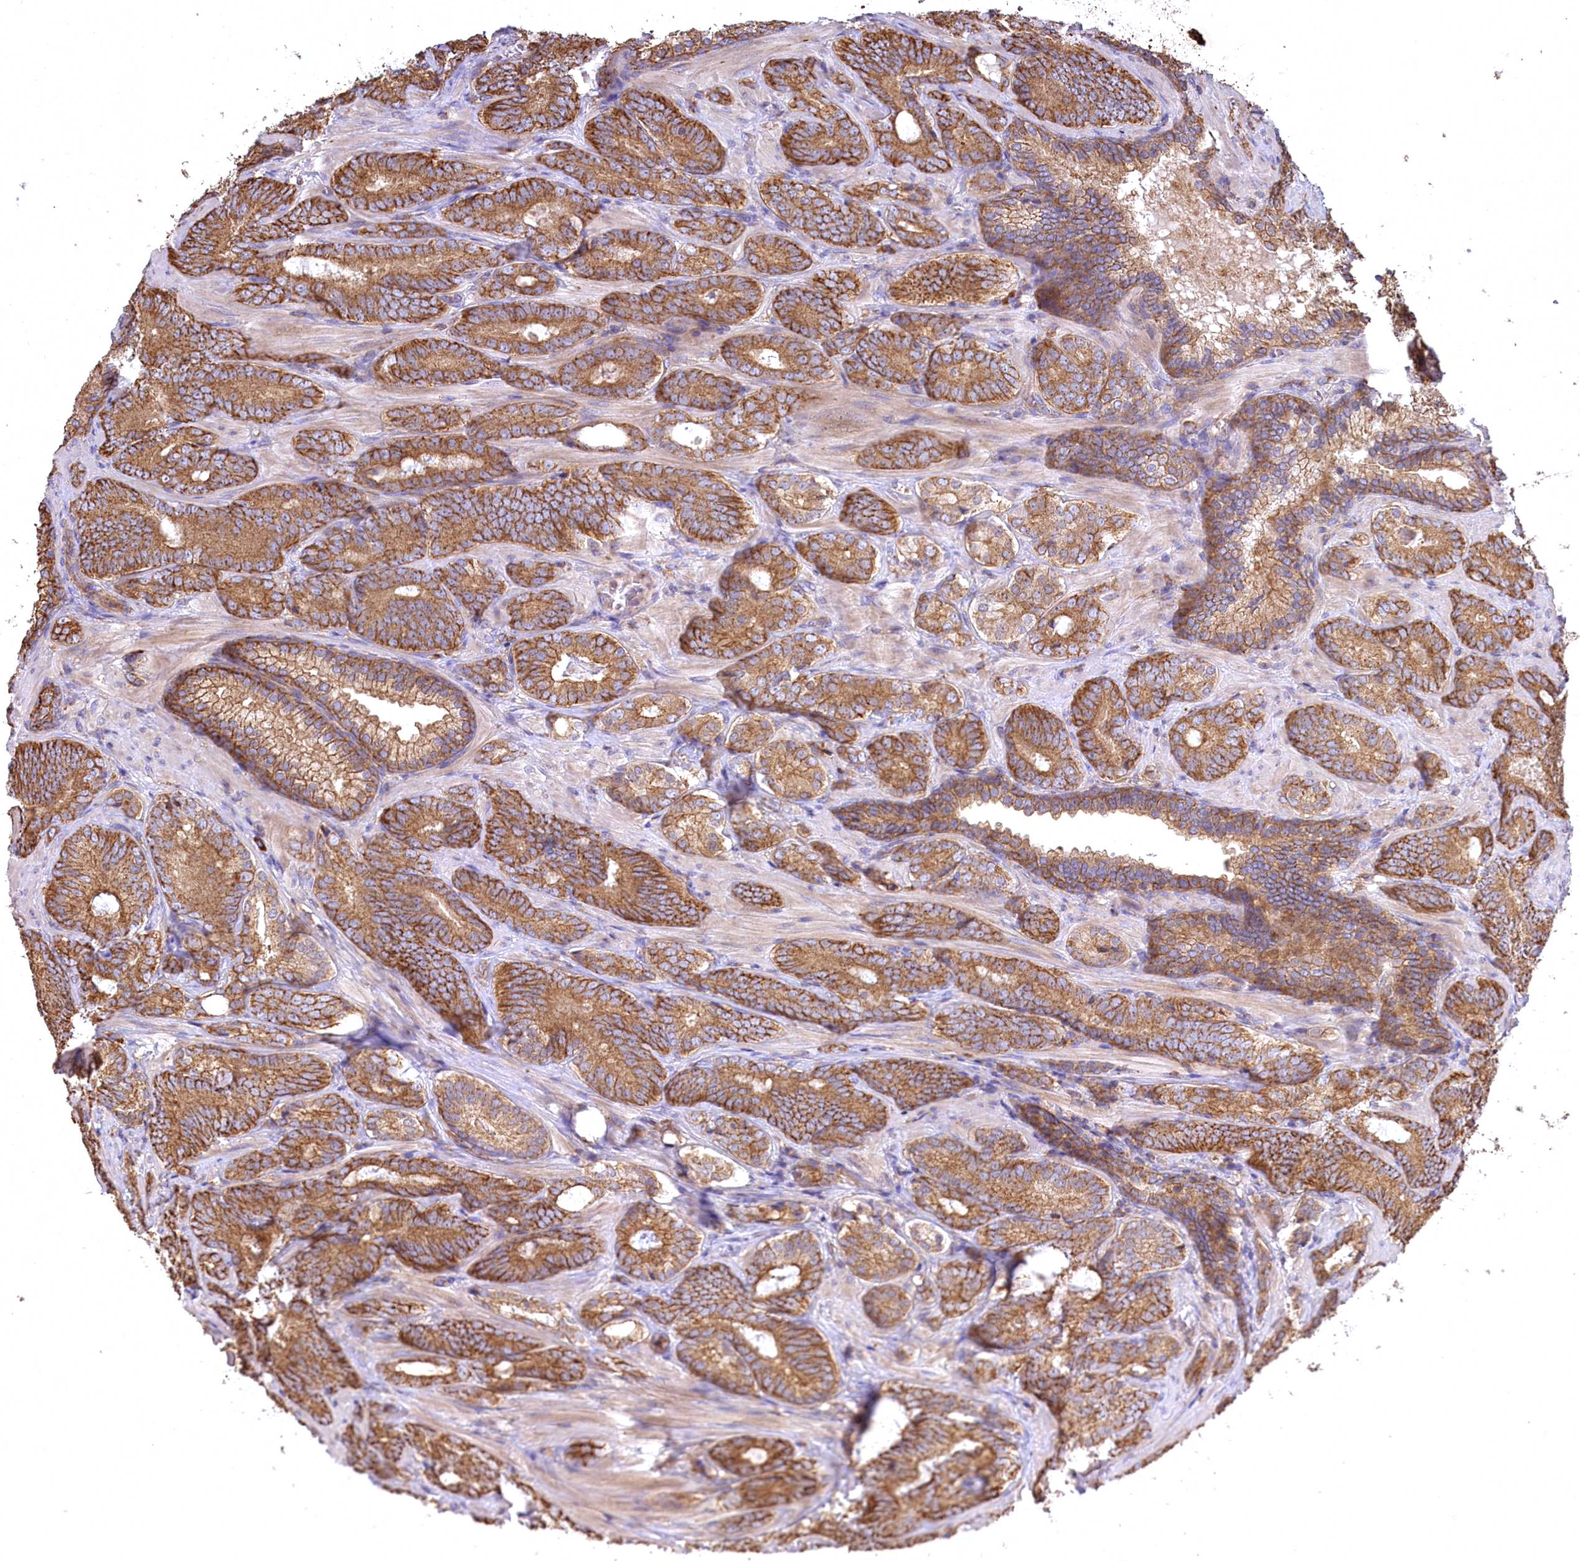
{"staining": {"intensity": "moderate", "quantity": ">75%", "location": "cytoplasmic/membranous"}, "tissue": "prostate cancer", "cell_type": "Tumor cells", "image_type": "cancer", "snomed": [{"axis": "morphology", "description": "Adenocarcinoma, Low grade"}, {"axis": "topography", "description": "Prostate"}], "caption": "Protein staining of prostate cancer (low-grade adenocarcinoma) tissue displays moderate cytoplasmic/membranous positivity in about >75% of tumor cells.", "gene": "CARD19", "patient": {"sex": "male", "age": 60}}